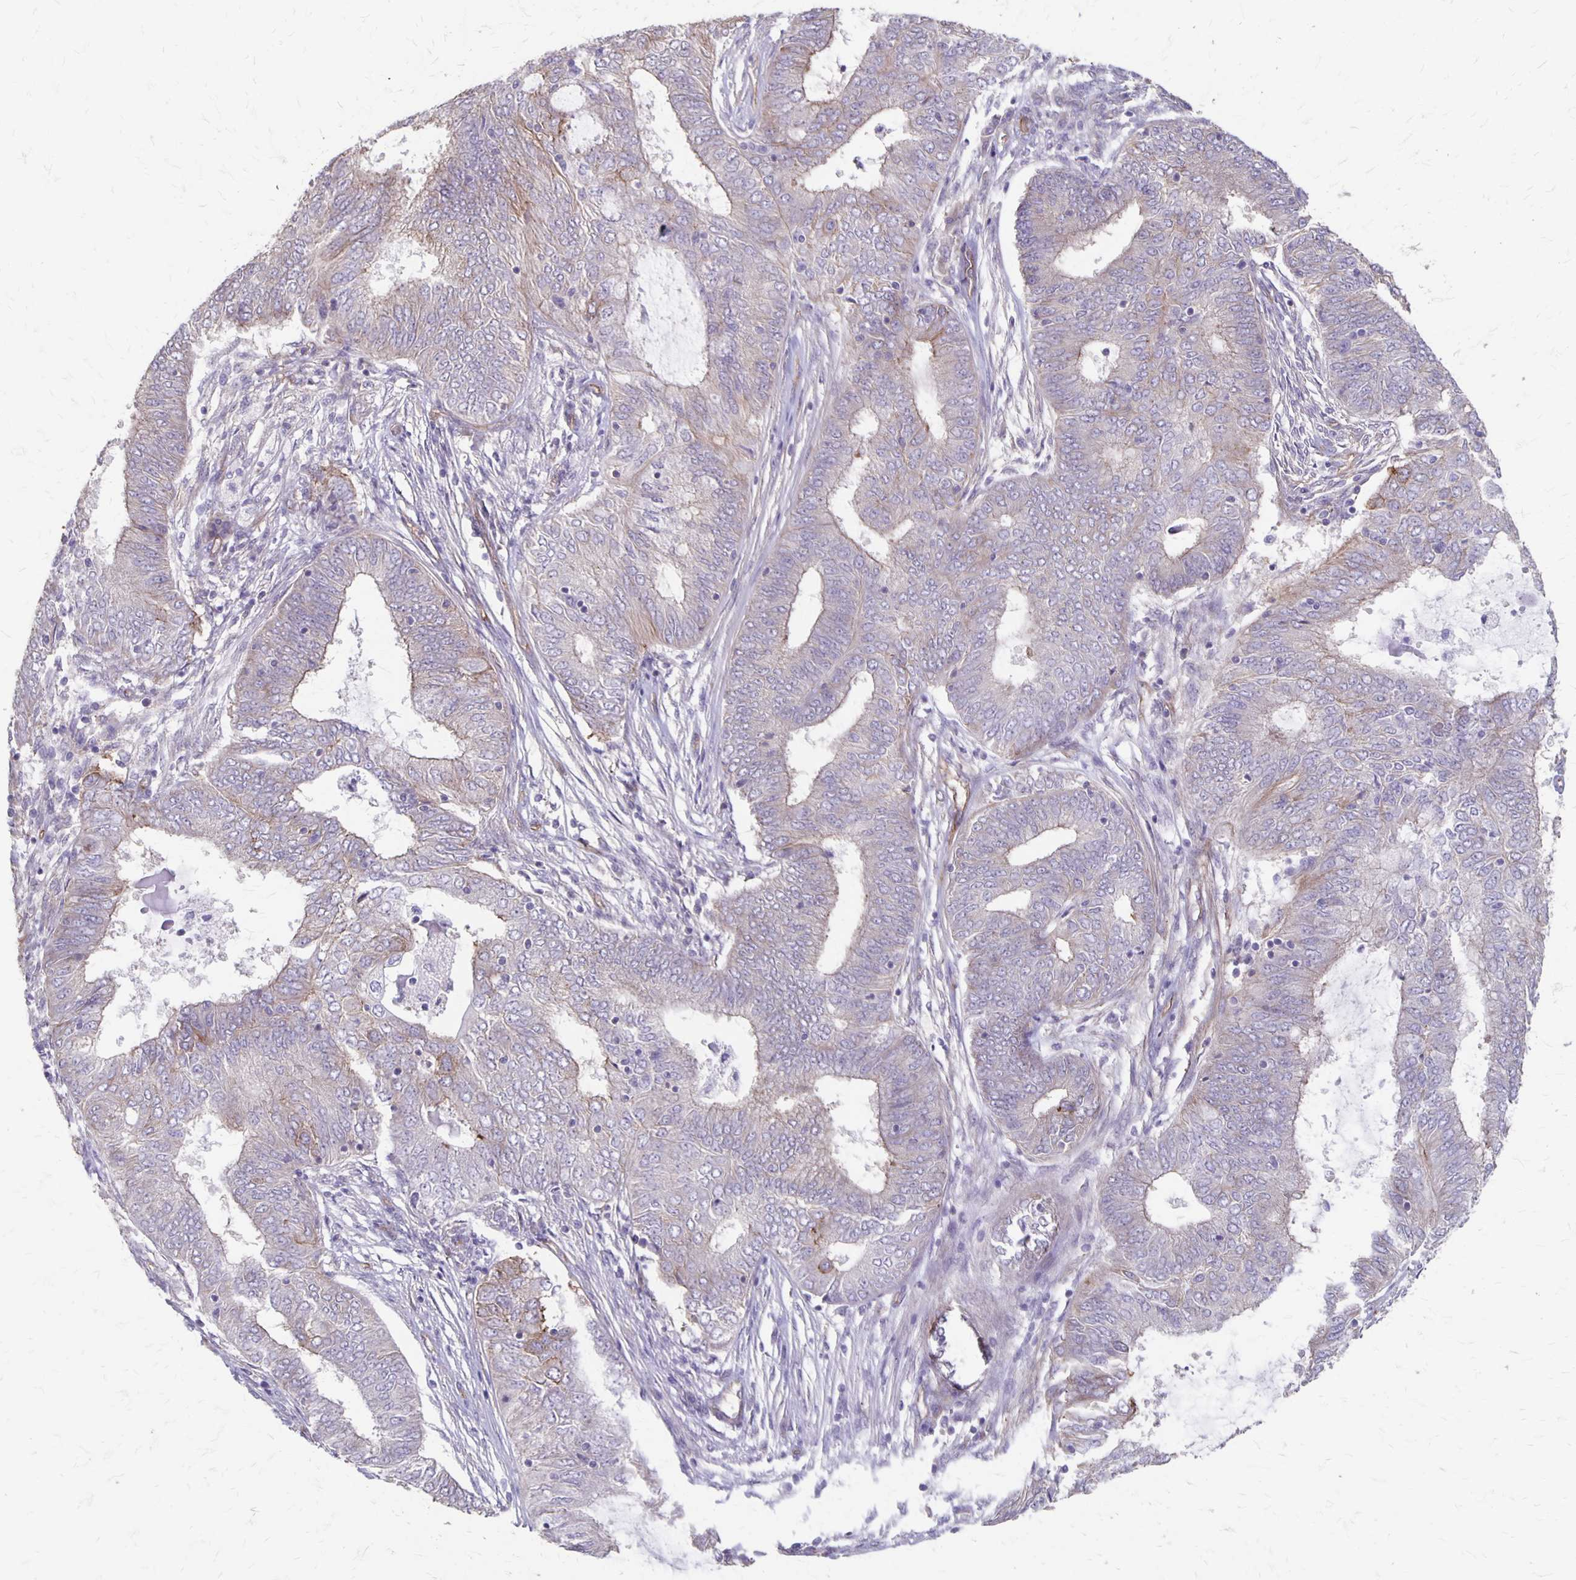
{"staining": {"intensity": "moderate", "quantity": "<25%", "location": "cytoplasmic/membranous"}, "tissue": "endometrial cancer", "cell_type": "Tumor cells", "image_type": "cancer", "snomed": [{"axis": "morphology", "description": "Adenocarcinoma, NOS"}, {"axis": "topography", "description": "Endometrium"}], "caption": "Tumor cells show low levels of moderate cytoplasmic/membranous expression in approximately <25% of cells in endometrial adenocarcinoma.", "gene": "PPP1R3E", "patient": {"sex": "female", "age": 62}}